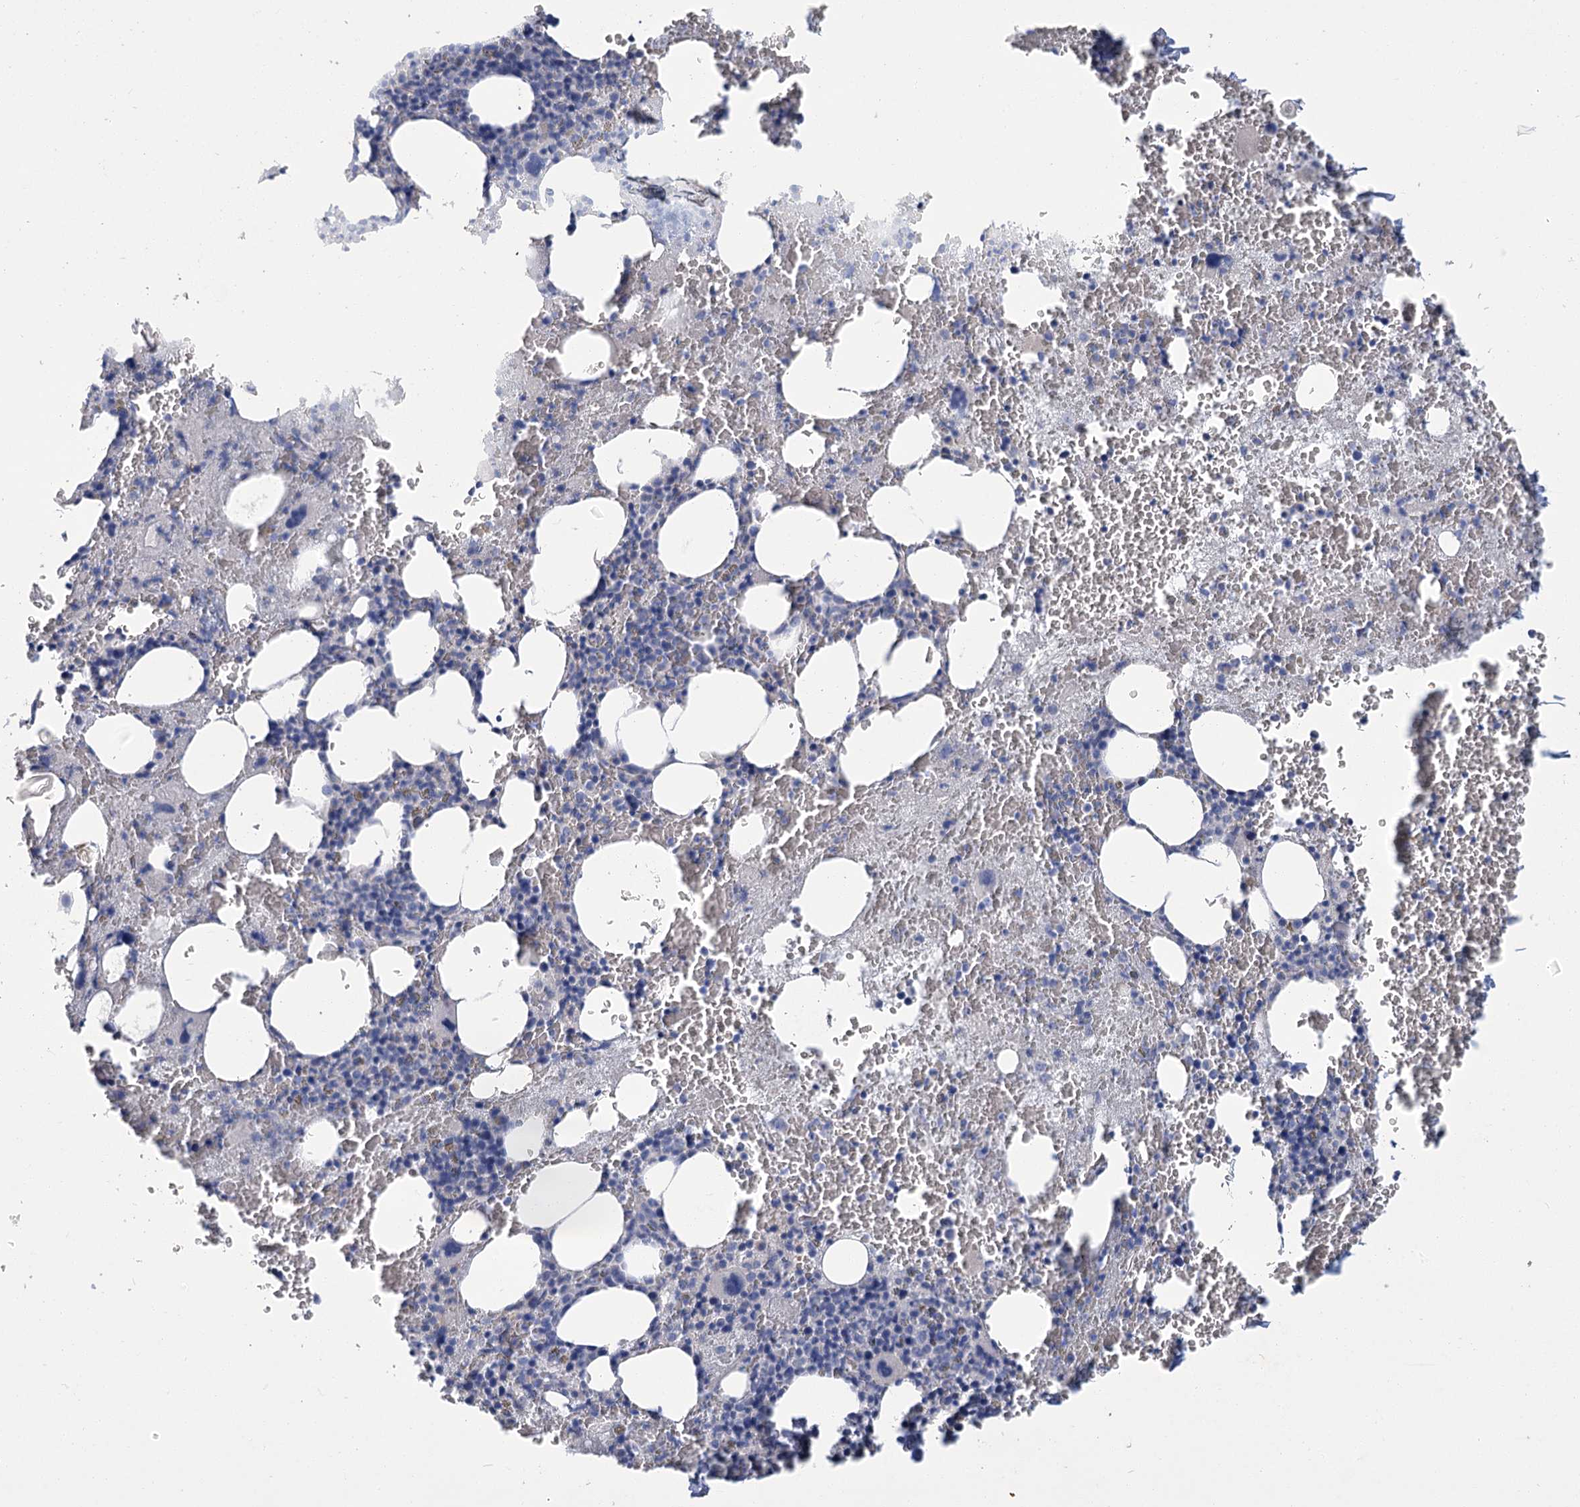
{"staining": {"intensity": "negative", "quantity": "none", "location": "none"}, "tissue": "bone marrow", "cell_type": "Hematopoietic cells", "image_type": "normal", "snomed": [{"axis": "morphology", "description": "Normal tissue, NOS"}, {"axis": "topography", "description": "Bone marrow"}], "caption": "IHC of unremarkable bone marrow demonstrates no positivity in hematopoietic cells.", "gene": "SLC9A3", "patient": {"sex": "male", "age": 36}}